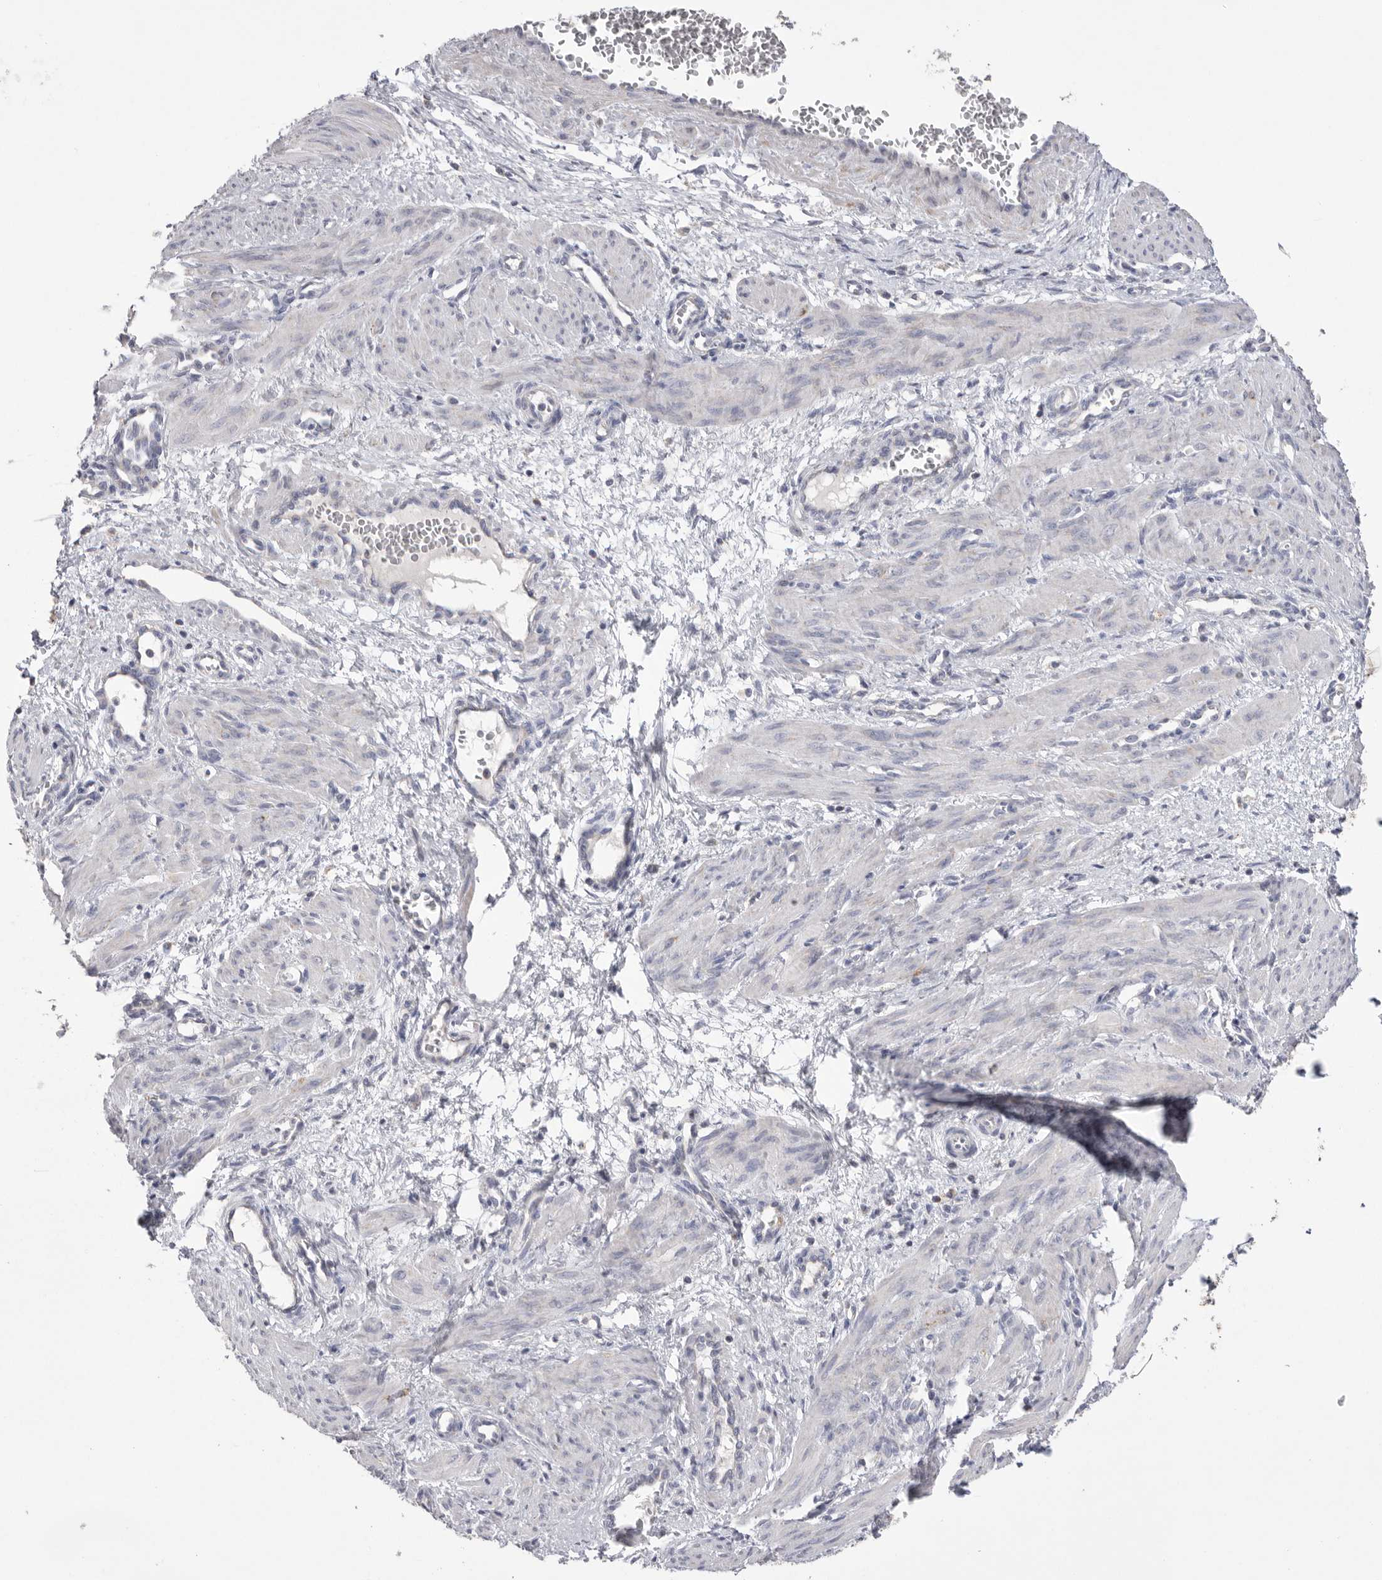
{"staining": {"intensity": "negative", "quantity": "none", "location": "none"}, "tissue": "smooth muscle", "cell_type": "Smooth muscle cells", "image_type": "normal", "snomed": [{"axis": "morphology", "description": "Normal tissue, NOS"}, {"axis": "topography", "description": "Endometrium"}], "caption": "This image is of normal smooth muscle stained with immunohistochemistry (IHC) to label a protein in brown with the nuclei are counter-stained blue. There is no positivity in smooth muscle cells.", "gene": "VDAC3", "patient": {"sex": "female", "age": 33}}